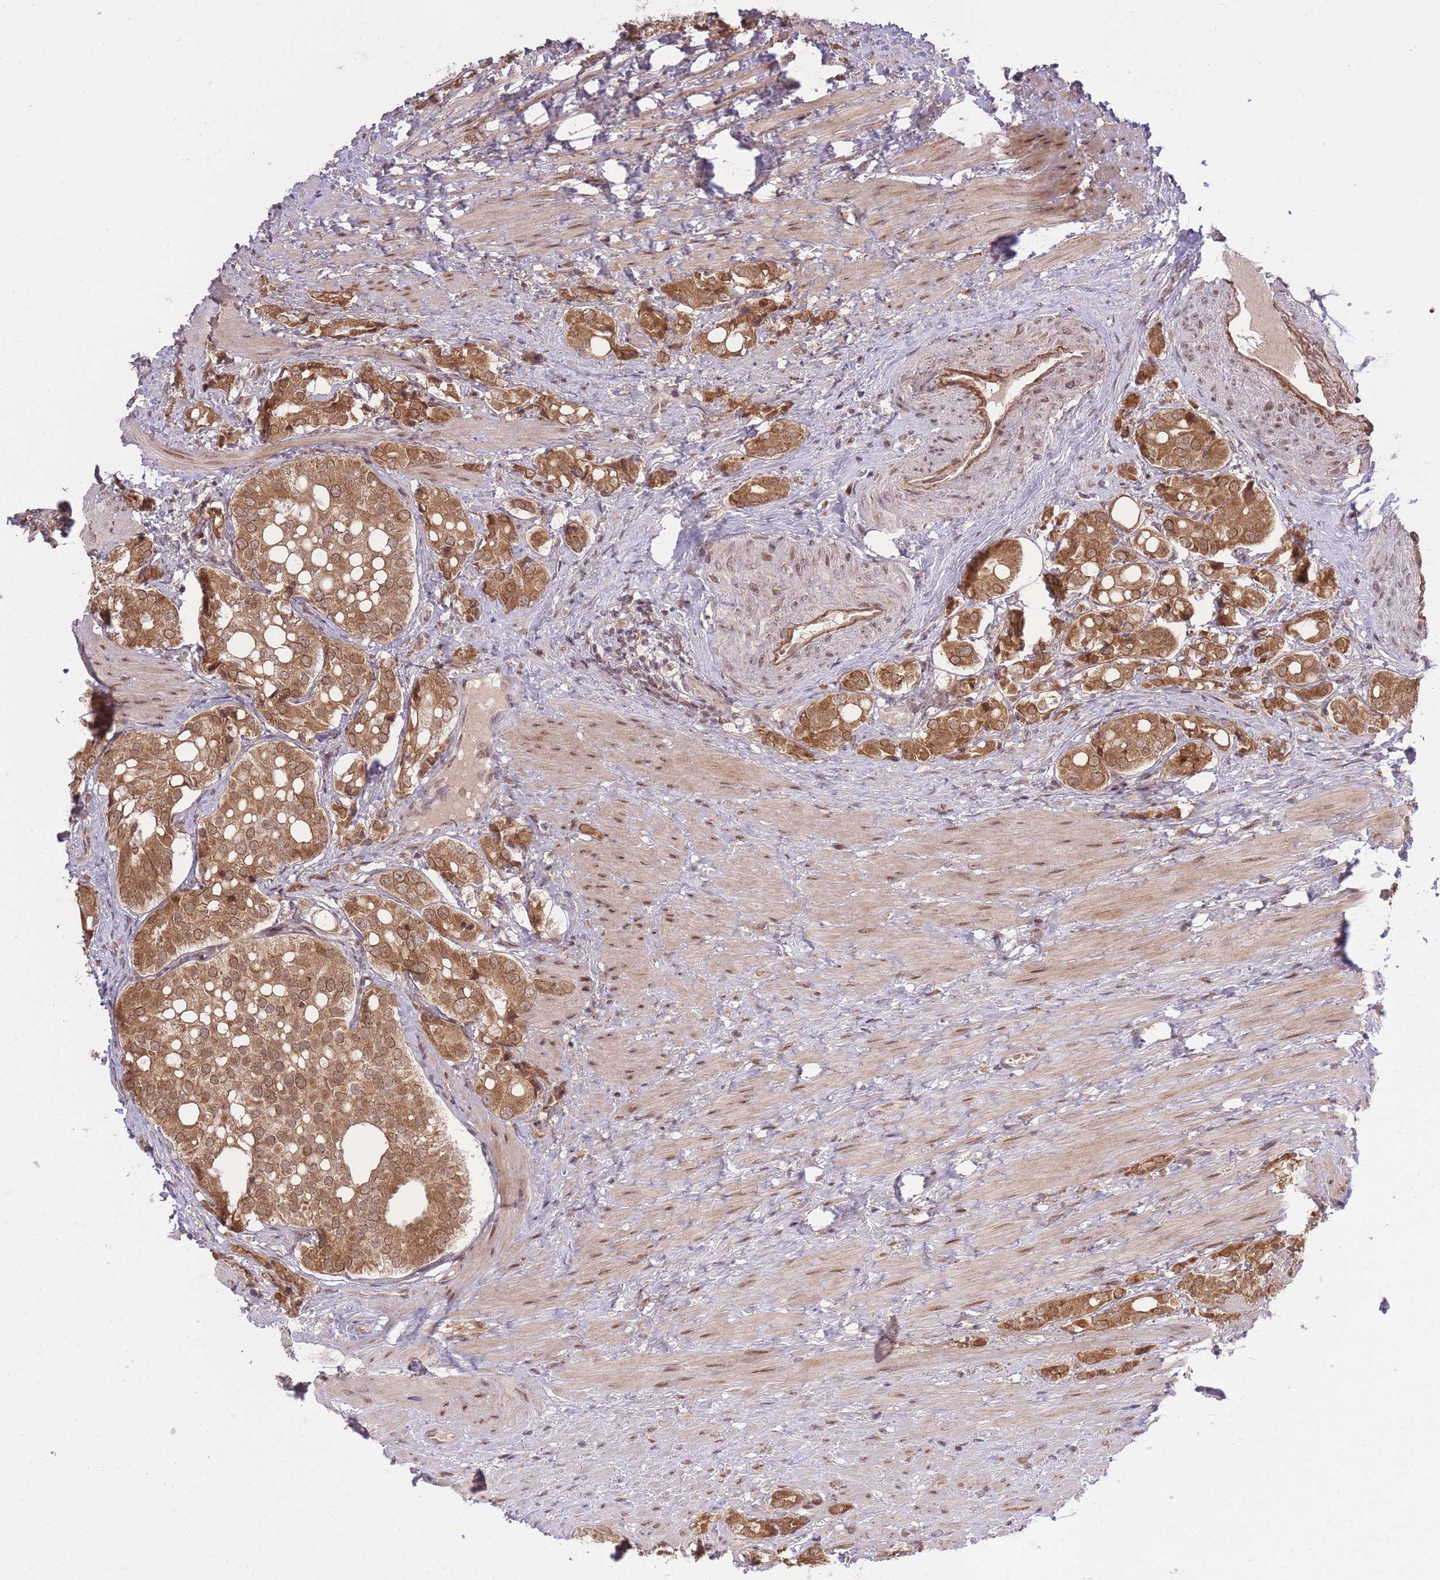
{"staining": {"intensity": "moderate", "quantity": ">75%", "location": "cytoplasmic/membranous"}, "tissue": "prostate cancer", "cell_type": "Tumor cells", "image_type": "cancer", "snomed": [{"axis": "morphology", "description": "Adenocarcinoma, High grade"}, {"axis": "topography", "description": "Prostate"}], "caption": "Prostate cancer tissue displays moderate cytoplasmic/membranous positivity in about >75% of tumor cells", "gene": "ZNF391", "patient": {"sex": "male", "age": 71}}